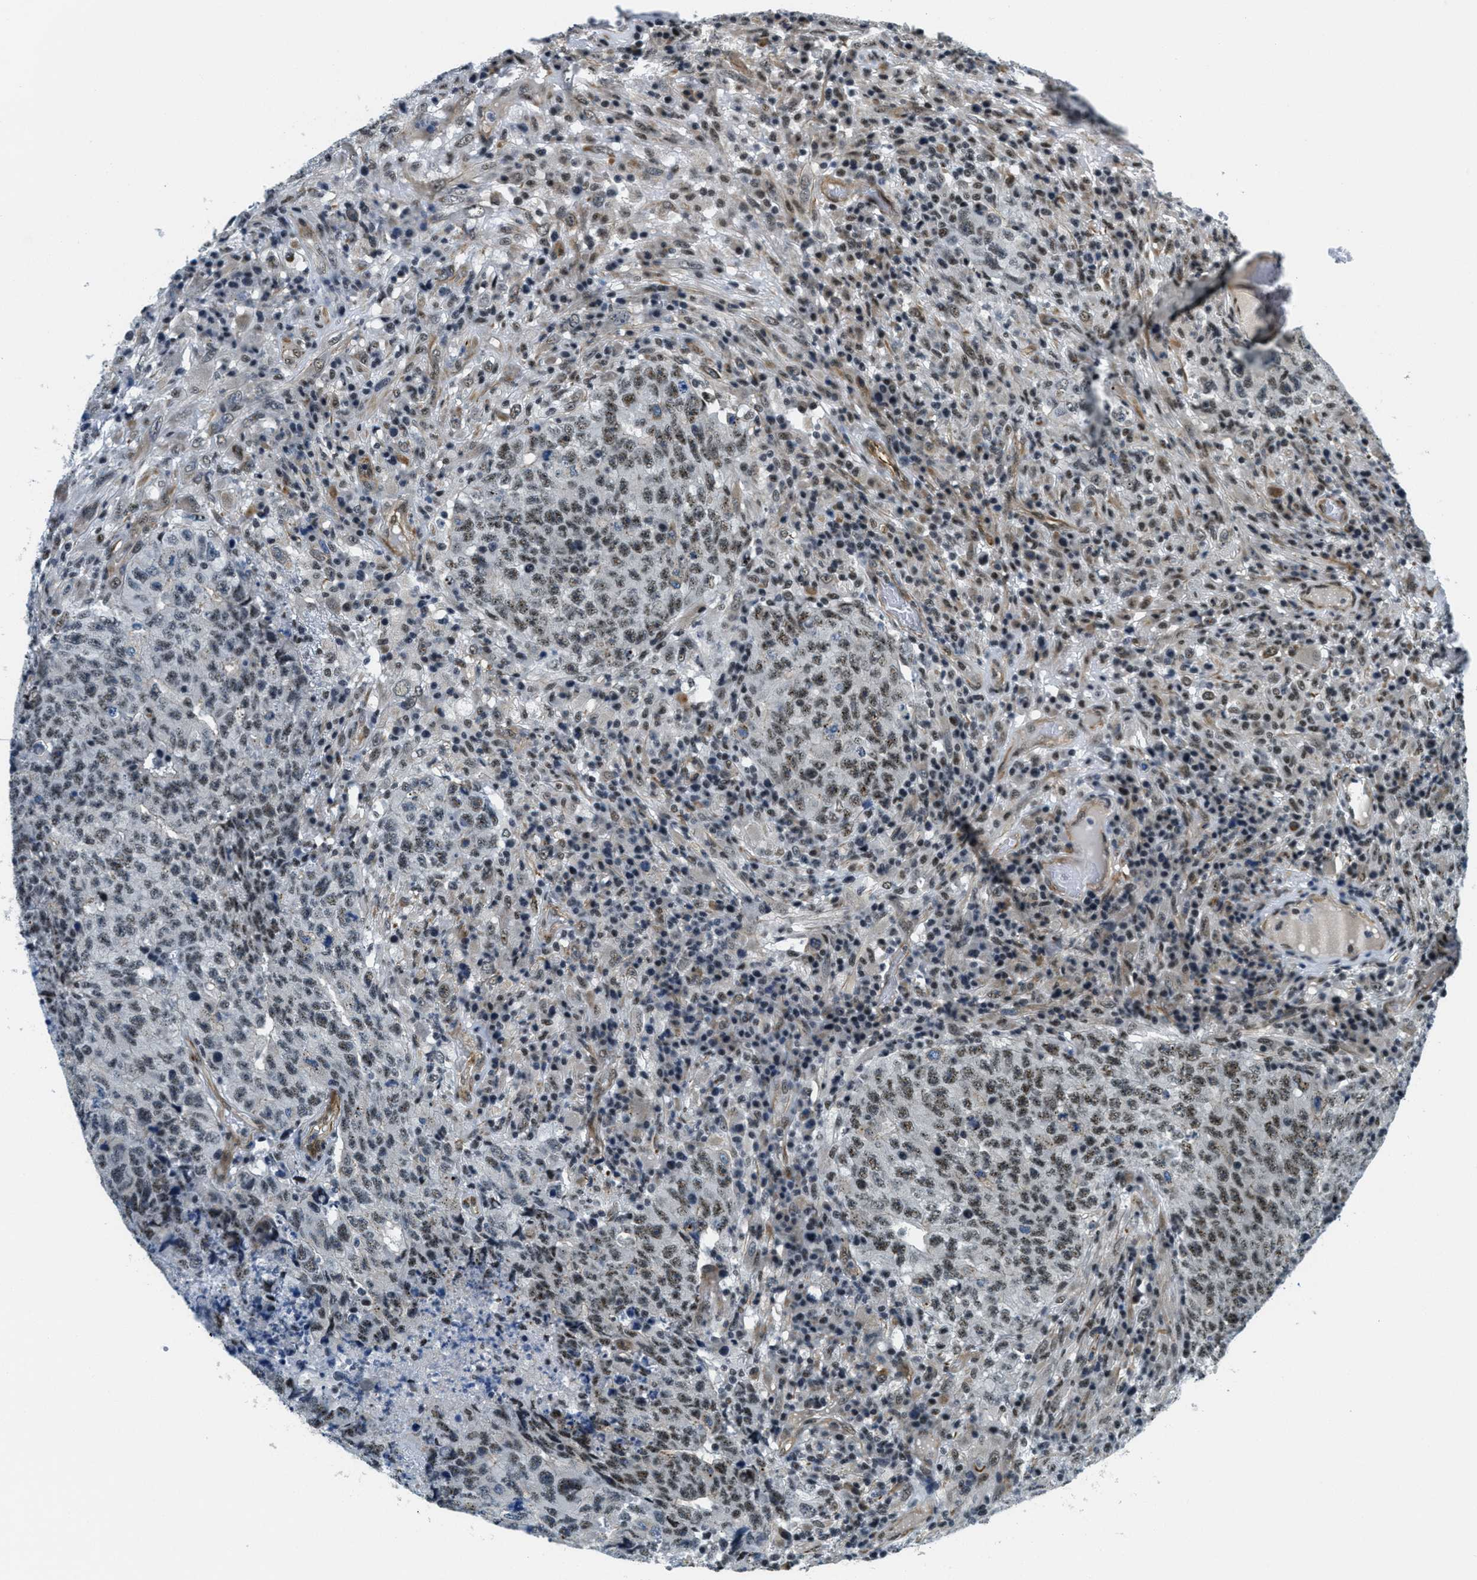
{"staining": {"intensity": "moderate", "quantity": ">75%", "location": "nuclear"}, "tissue": "testis cancer", "cell_type": "Tumor cells", "image_type": "cancer", "snomed": [{"axis": "morphology", "description": "Necrosis, NOS"}, {"axis": "morphology", "description": "Carcinoma, Embryonal, NOS"}, {"axis": "topography", "description": "Testis"}], "caption": "Testis cancer (embryonal carcinoma) stained for a protein (brown) displays moderate nuclear positive staining in approximately >75% of tumor cells.", "gene": "CFAP36", "patient": {"sex": "male", "age": 19}}